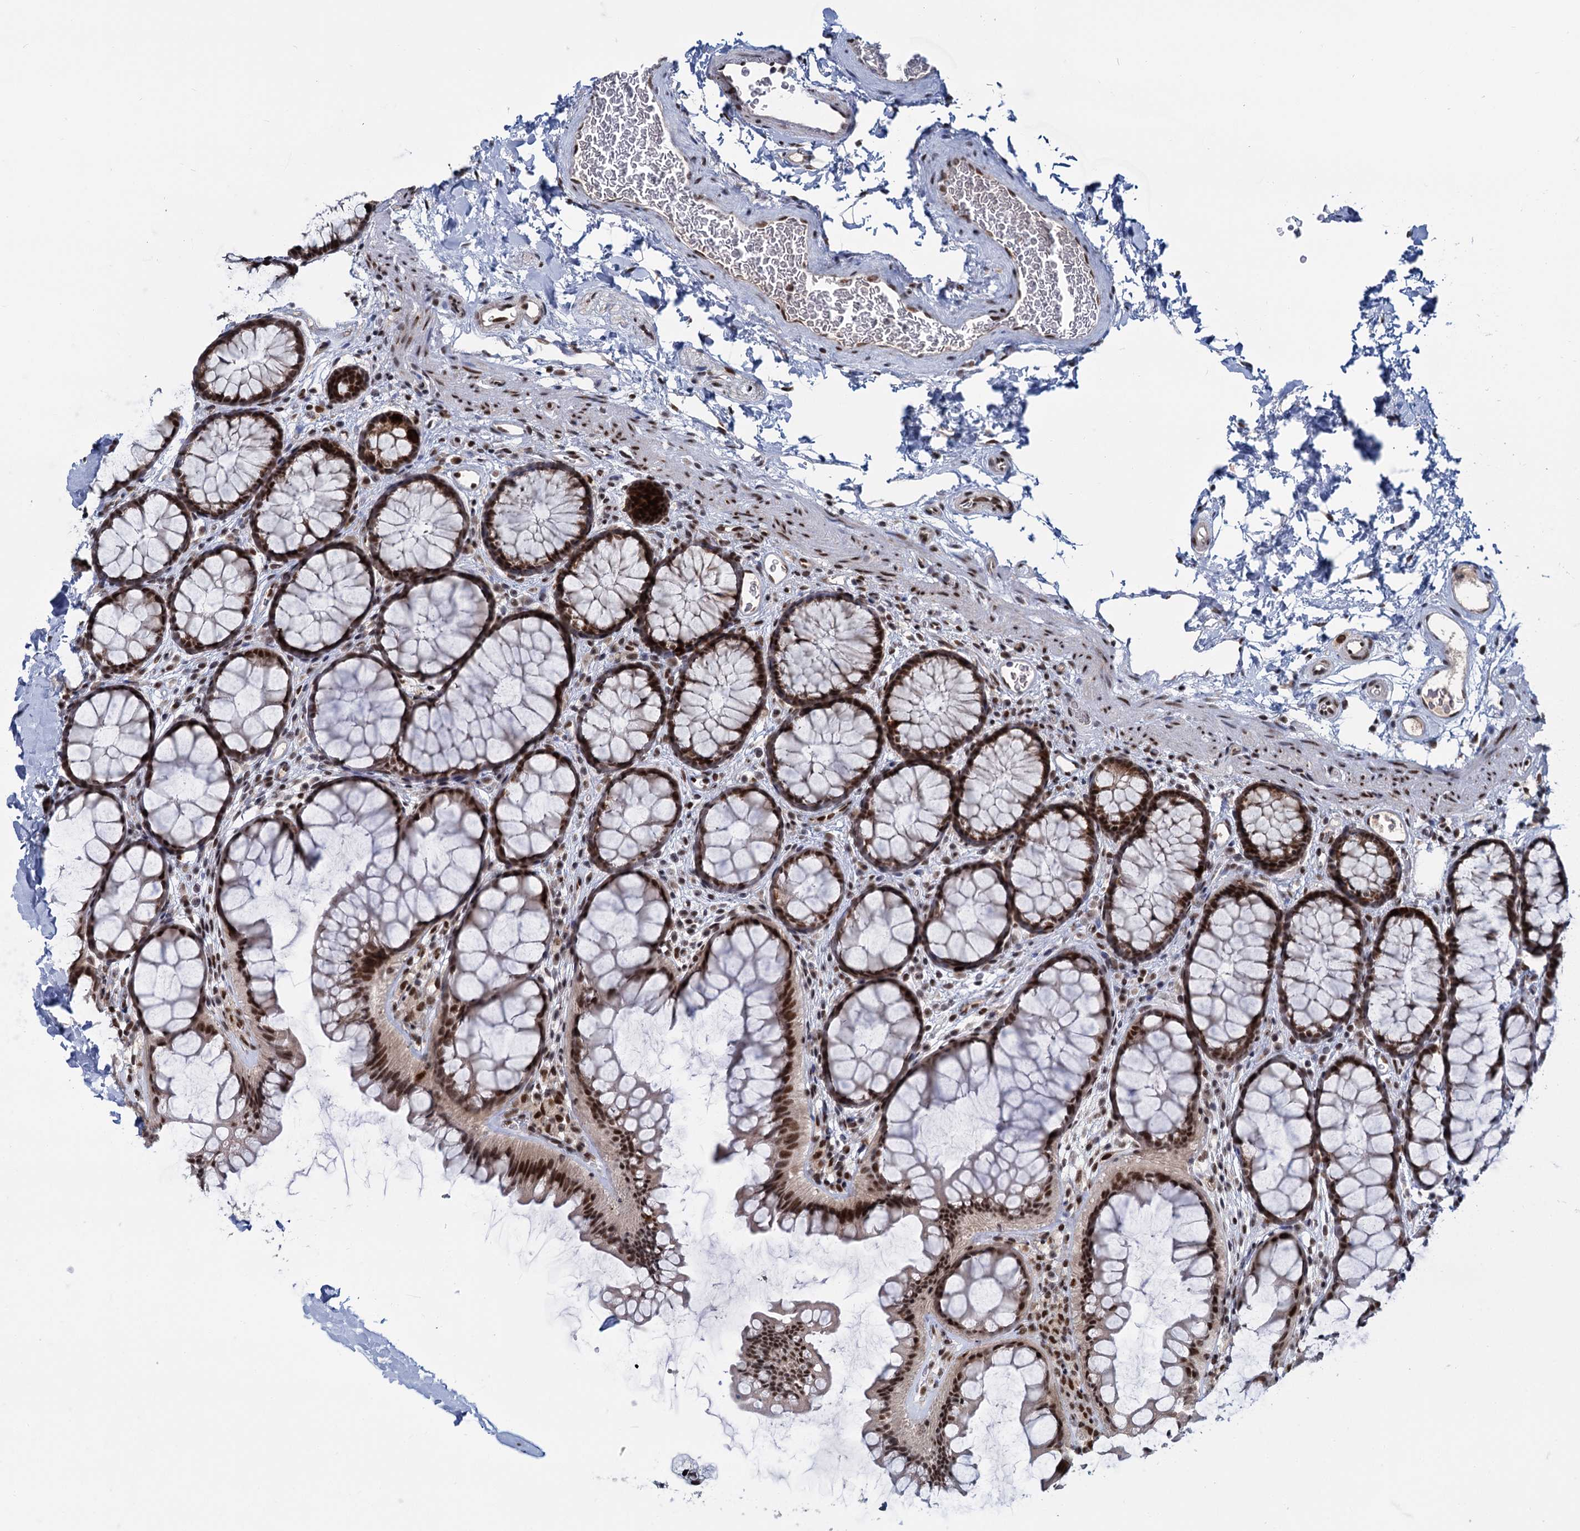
{"staining": {"intensity": "moderate", "quantity": ">75%", "location": "nuclear"}, "tissue": "colon", "cell_type": "Endothelial cells", "image_type": "normal", "snomed": [{"axis": "morphology", "description": "Normal tissue, NOS"}, {"axis": "topography", "description": "Colon"}], "caption": "Immunohistochemical staining of normal colon shows >75% levels of moderate nuclear protein staining in approximately >75% of endothelial cells. The protein is shown in brown color, while the nuclei are stained blue.", "gene": "WBP4", "patient": {"sex": "female", "age": 82}}